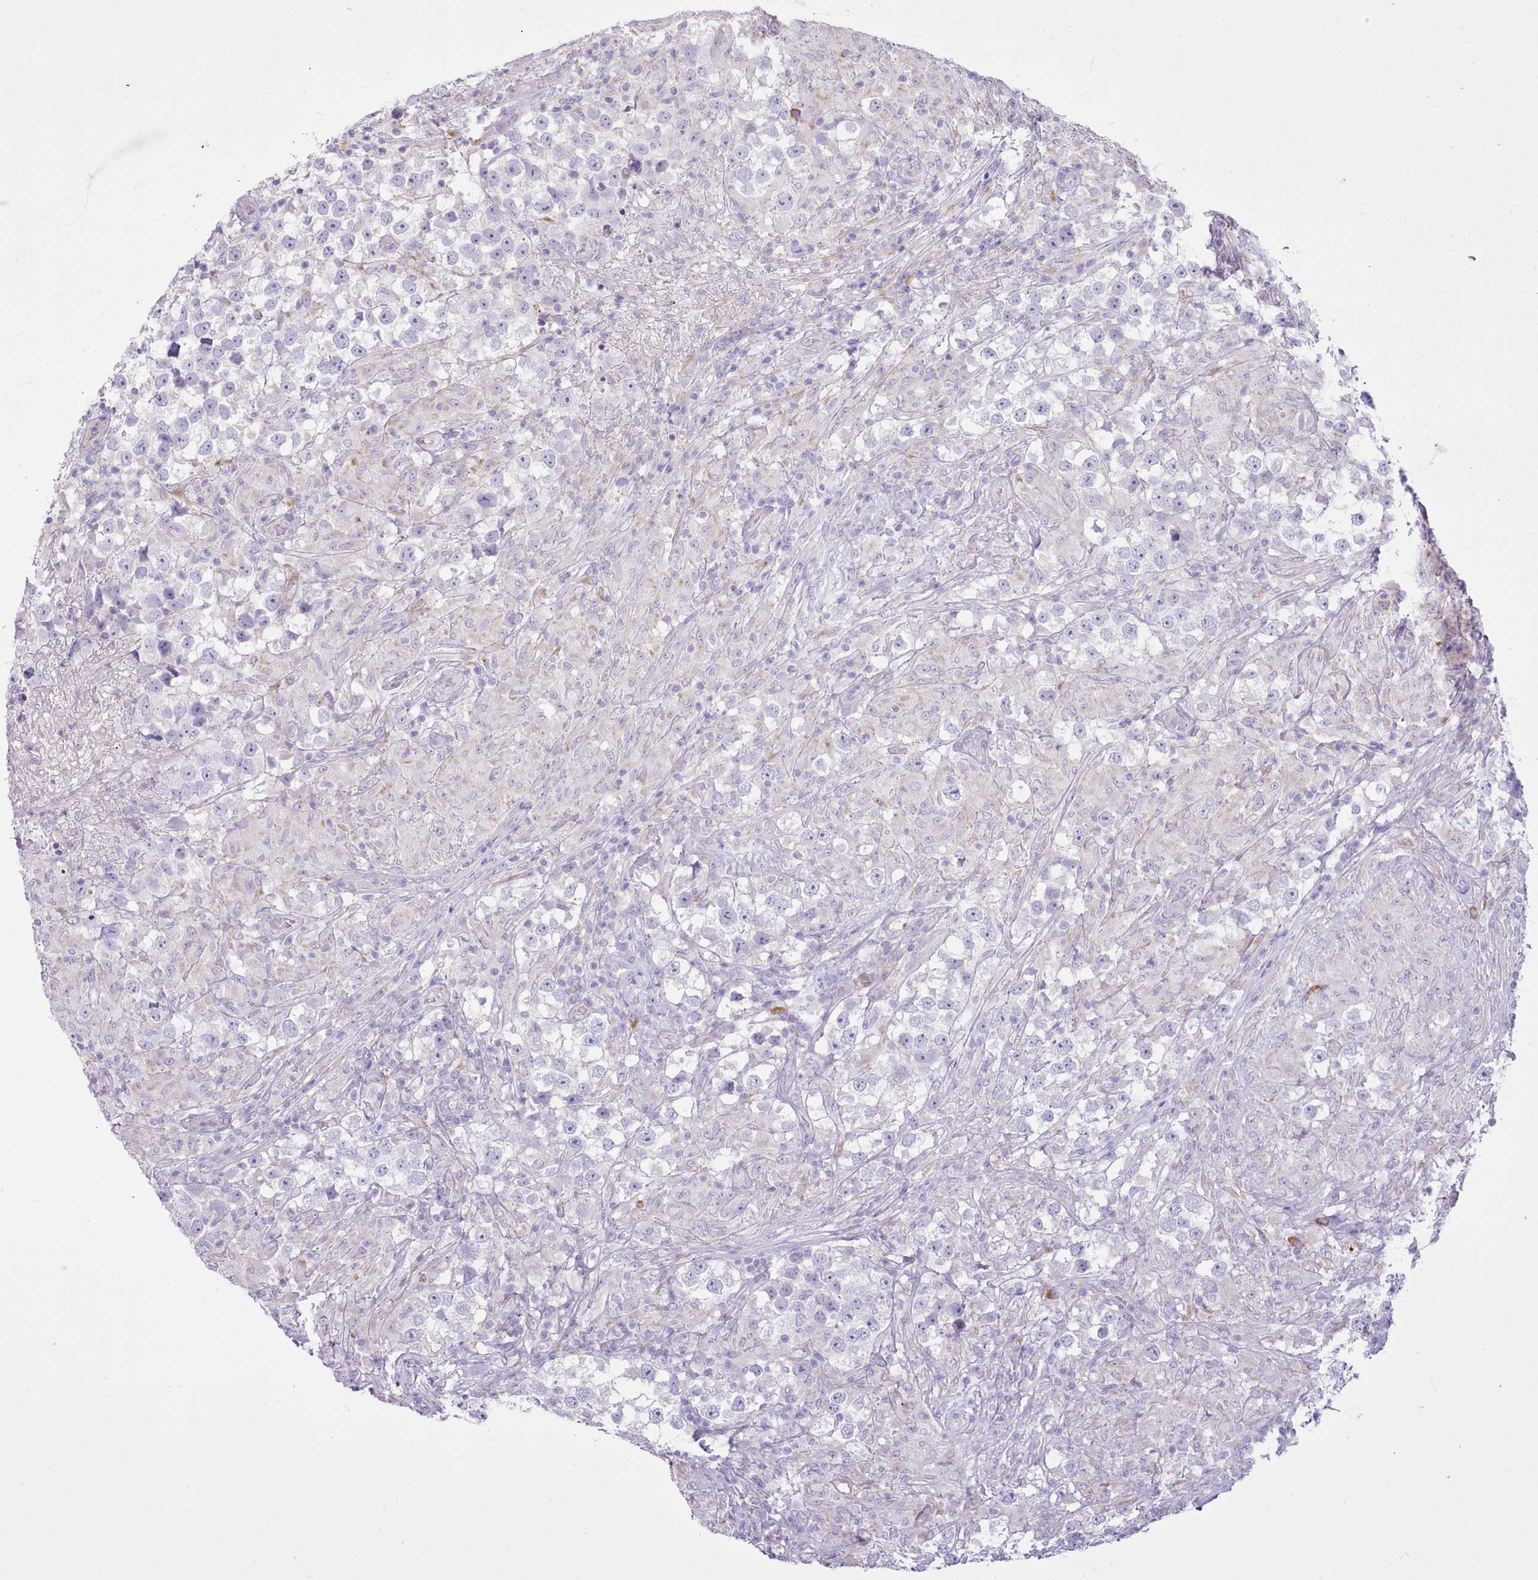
{"staining": {"intensity": "negative", "quantity": "none", "location": "none"}, "tissue": "testis cancer", "cell_type": "Tumor cells", "image_type": "cancer", "snomed": [{"axis": "morphology", "description": "Seminoma, NOS"}, {"axis": "topography", "description": "Testis"}], "caption": "DAB (3,3'-diaminobenzidine) immunohistochemical staining of testis cancer shows no significant positivity in tumor cells.", "gene": "CCL1", "patient": {"sex": "male", "age": 46}}